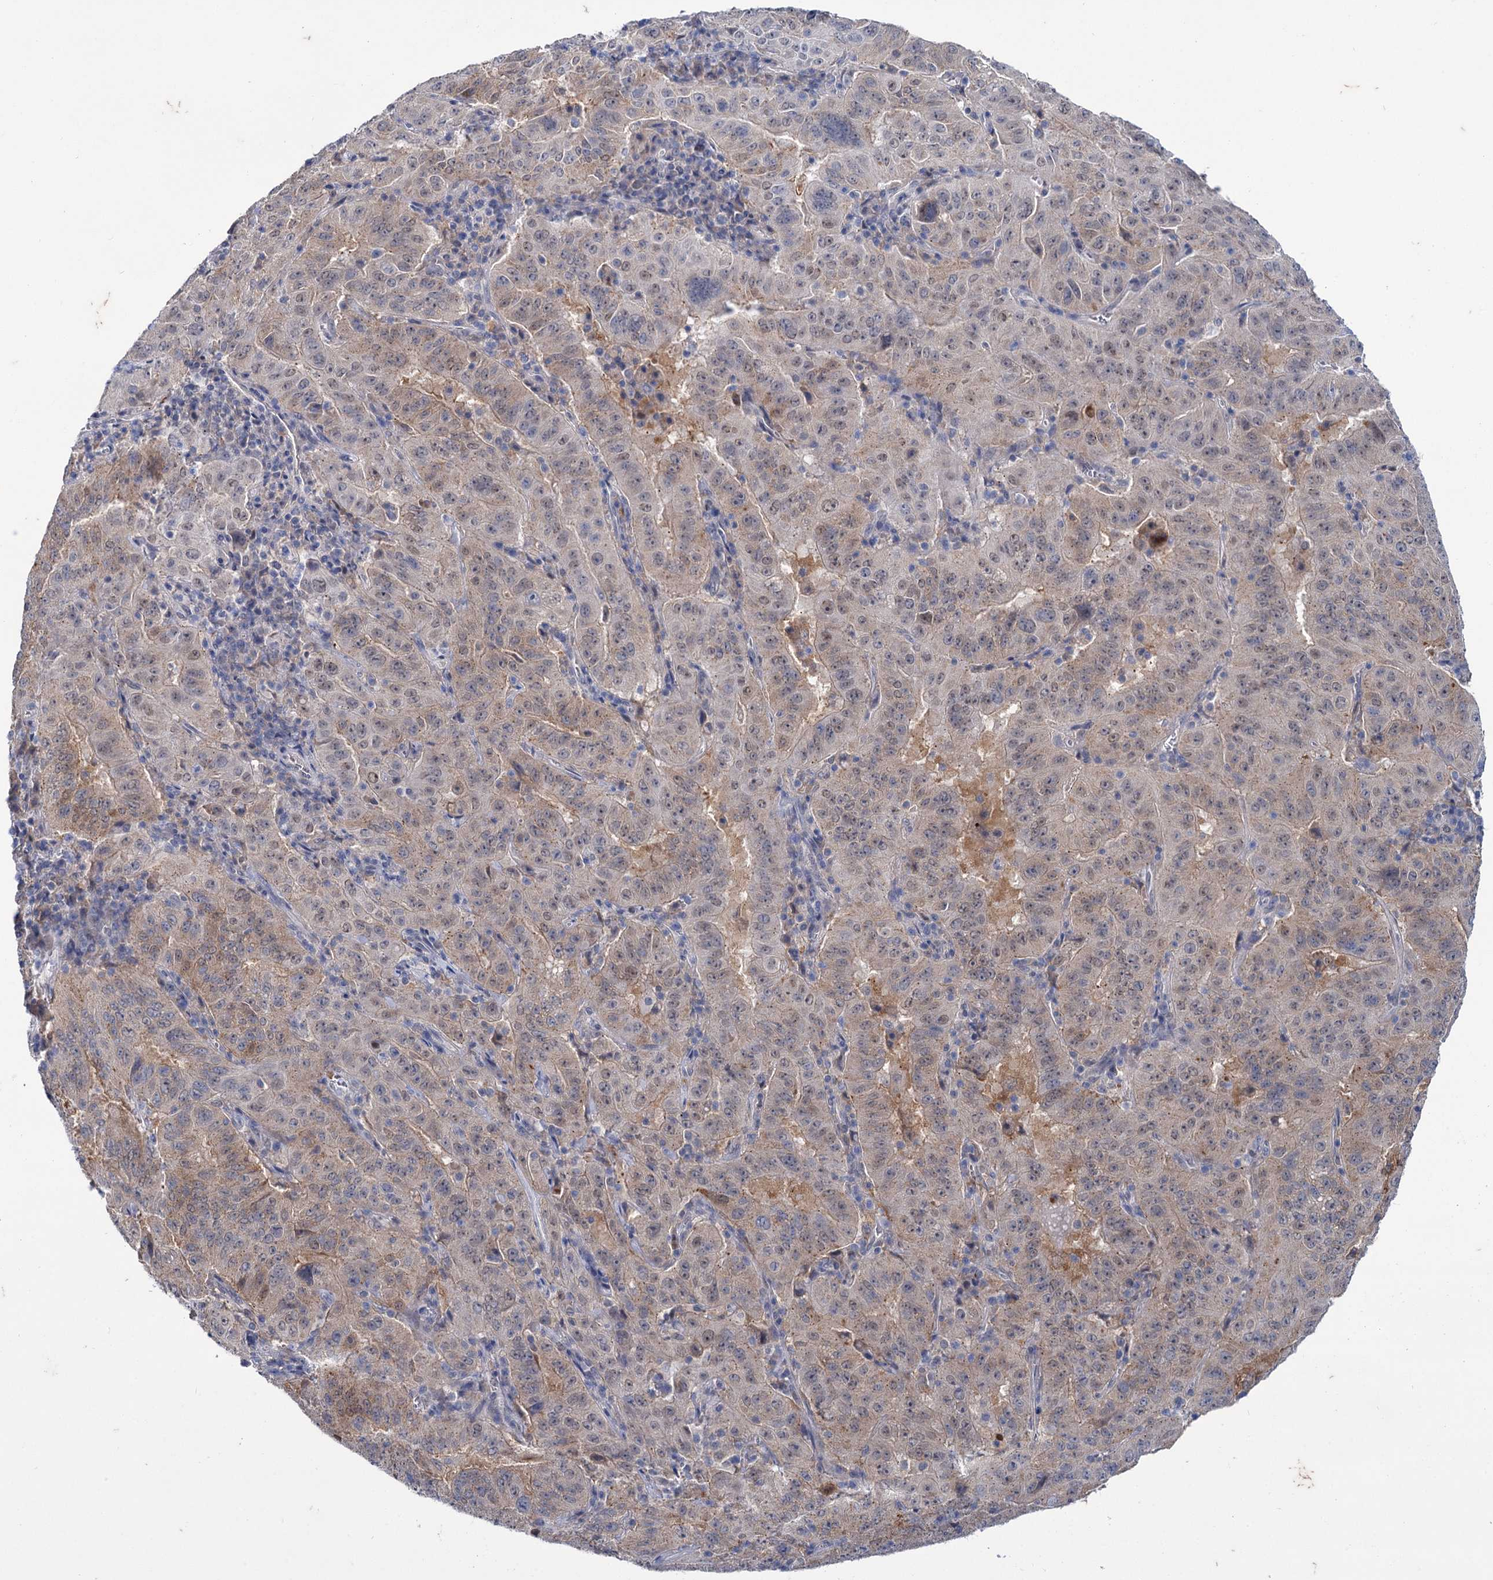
{"staining": {"intensity": "weak", "quantity": "25%-75%", "location": "cytoplasmic/membranous,nuclear"}, "tissue": "pancreatic cancer", "cell_type": "Tumor cells", "image_type": "cancer", "snomed": [{"axis": "morphology", "description": "Adenocarcinoma, NOS"}, {"axis": "topography", "description": "Pancreas"}], "caption": "This is an image of immunohistochemistry (IHC) staining of pancreatic cancer, which shows weak expression in the cytoplasmic/membranous and nuclear of tumor cells.", "gene": "MID1IP1", "patient": {"sex": "male", "age": 63}}